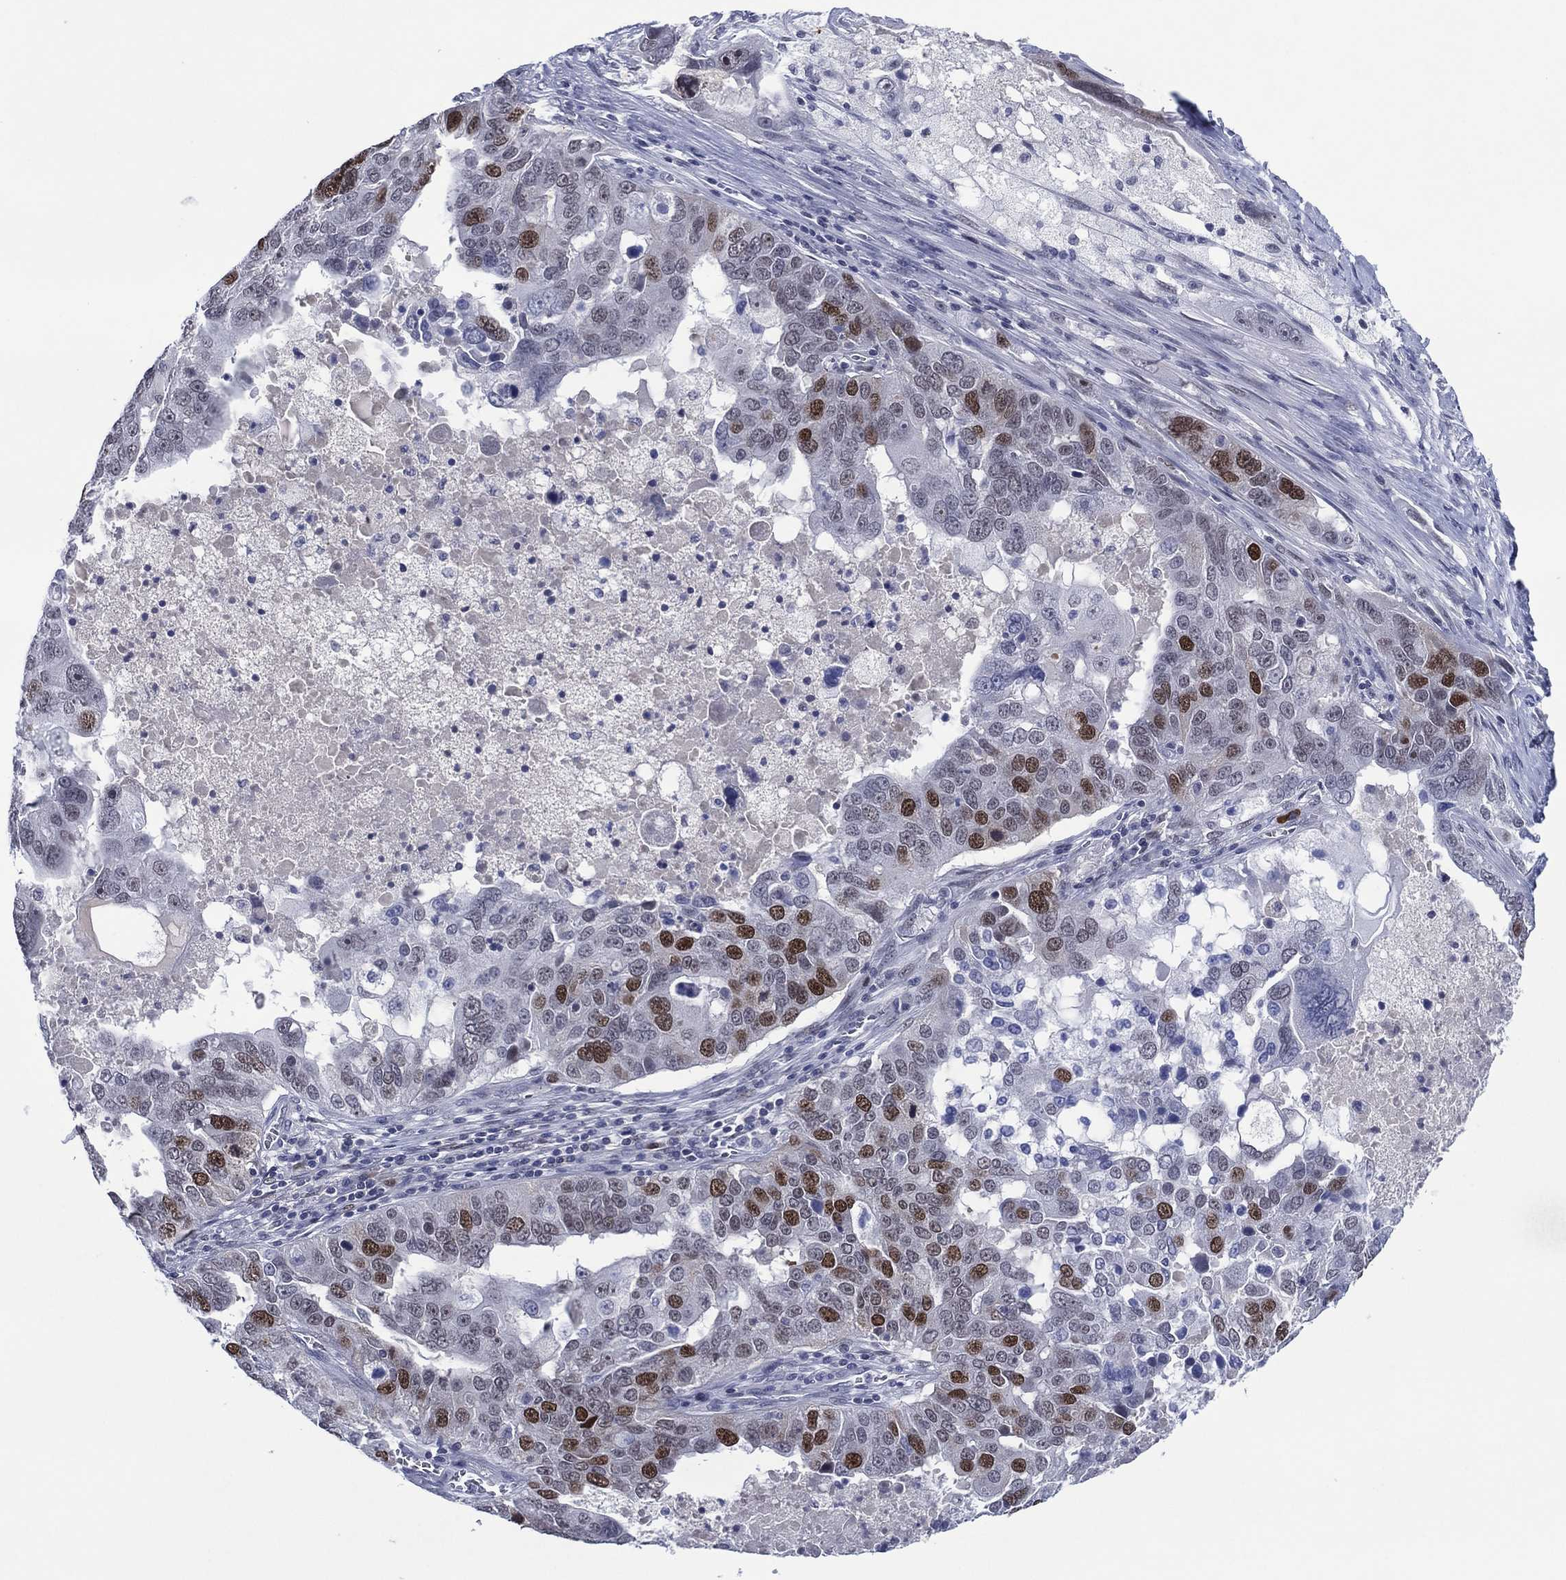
{"staining": {"intensity": "strong", "quantity": "<25%", "location": "nuclear"}, "tissue": "ovarian cancer", "cell_type": "Tumor cells", "image_type": "cancer", "snomed": [{"axis": "morphology", "description": "Carcinoma, endometroid"}, {"axis": "topography", "description": "Soft tissue"}, {"axis": "topography", "description": "Ovary"}], "caption": "About <25% of tumor cells in human ovarian cancer (endometroid carcinoma) reveal strong nuclear protein positivity as visualized by brown immunohistochemical staining.", "gene": "GATA6", "patient": {"sex": "female", "age": 52}}